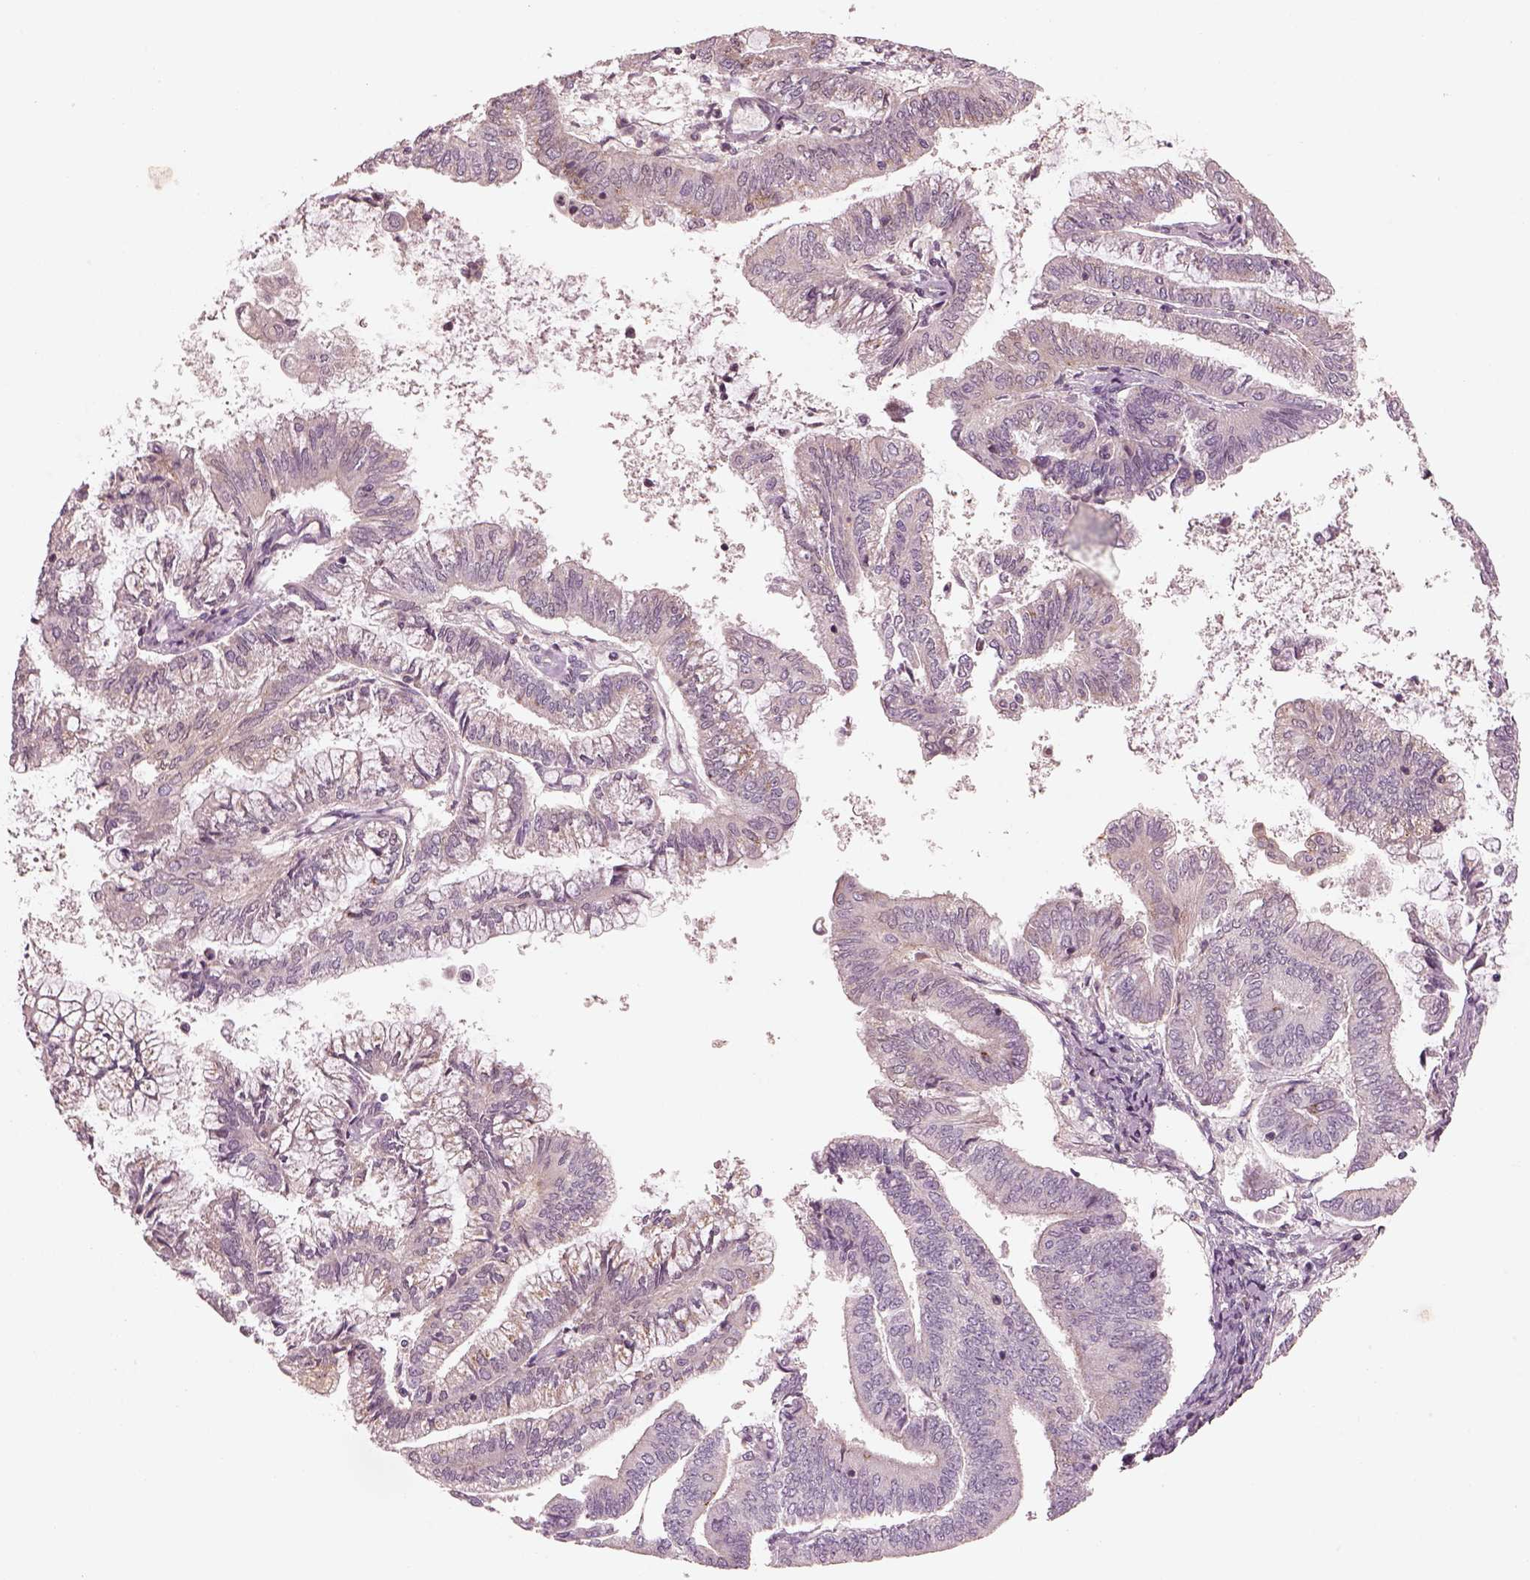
{"staining": {"intensity": "negative", "quantity": "none", "location": "none"}, "tissue": "endometrial cancer", "cell_type": "Tumor cells", "image_type": "cancer", "snomed": [{"axis": "morphology", "description": "Adenocarcinoma, NOS"}, {"axis": "topography", "description": "Endometrium"}], "caption": "An IHC photomicrograph of adenocarcinoma (endometrial) is shown. There is no staining in tumor cells of adenocarcinoma (endometrial). (DAB (3,3'-diaminobenzidine) immunohistochemistry, high magnification).", "gene": "SDCBP2", "patient": {"sex": "female", "age": 55}}